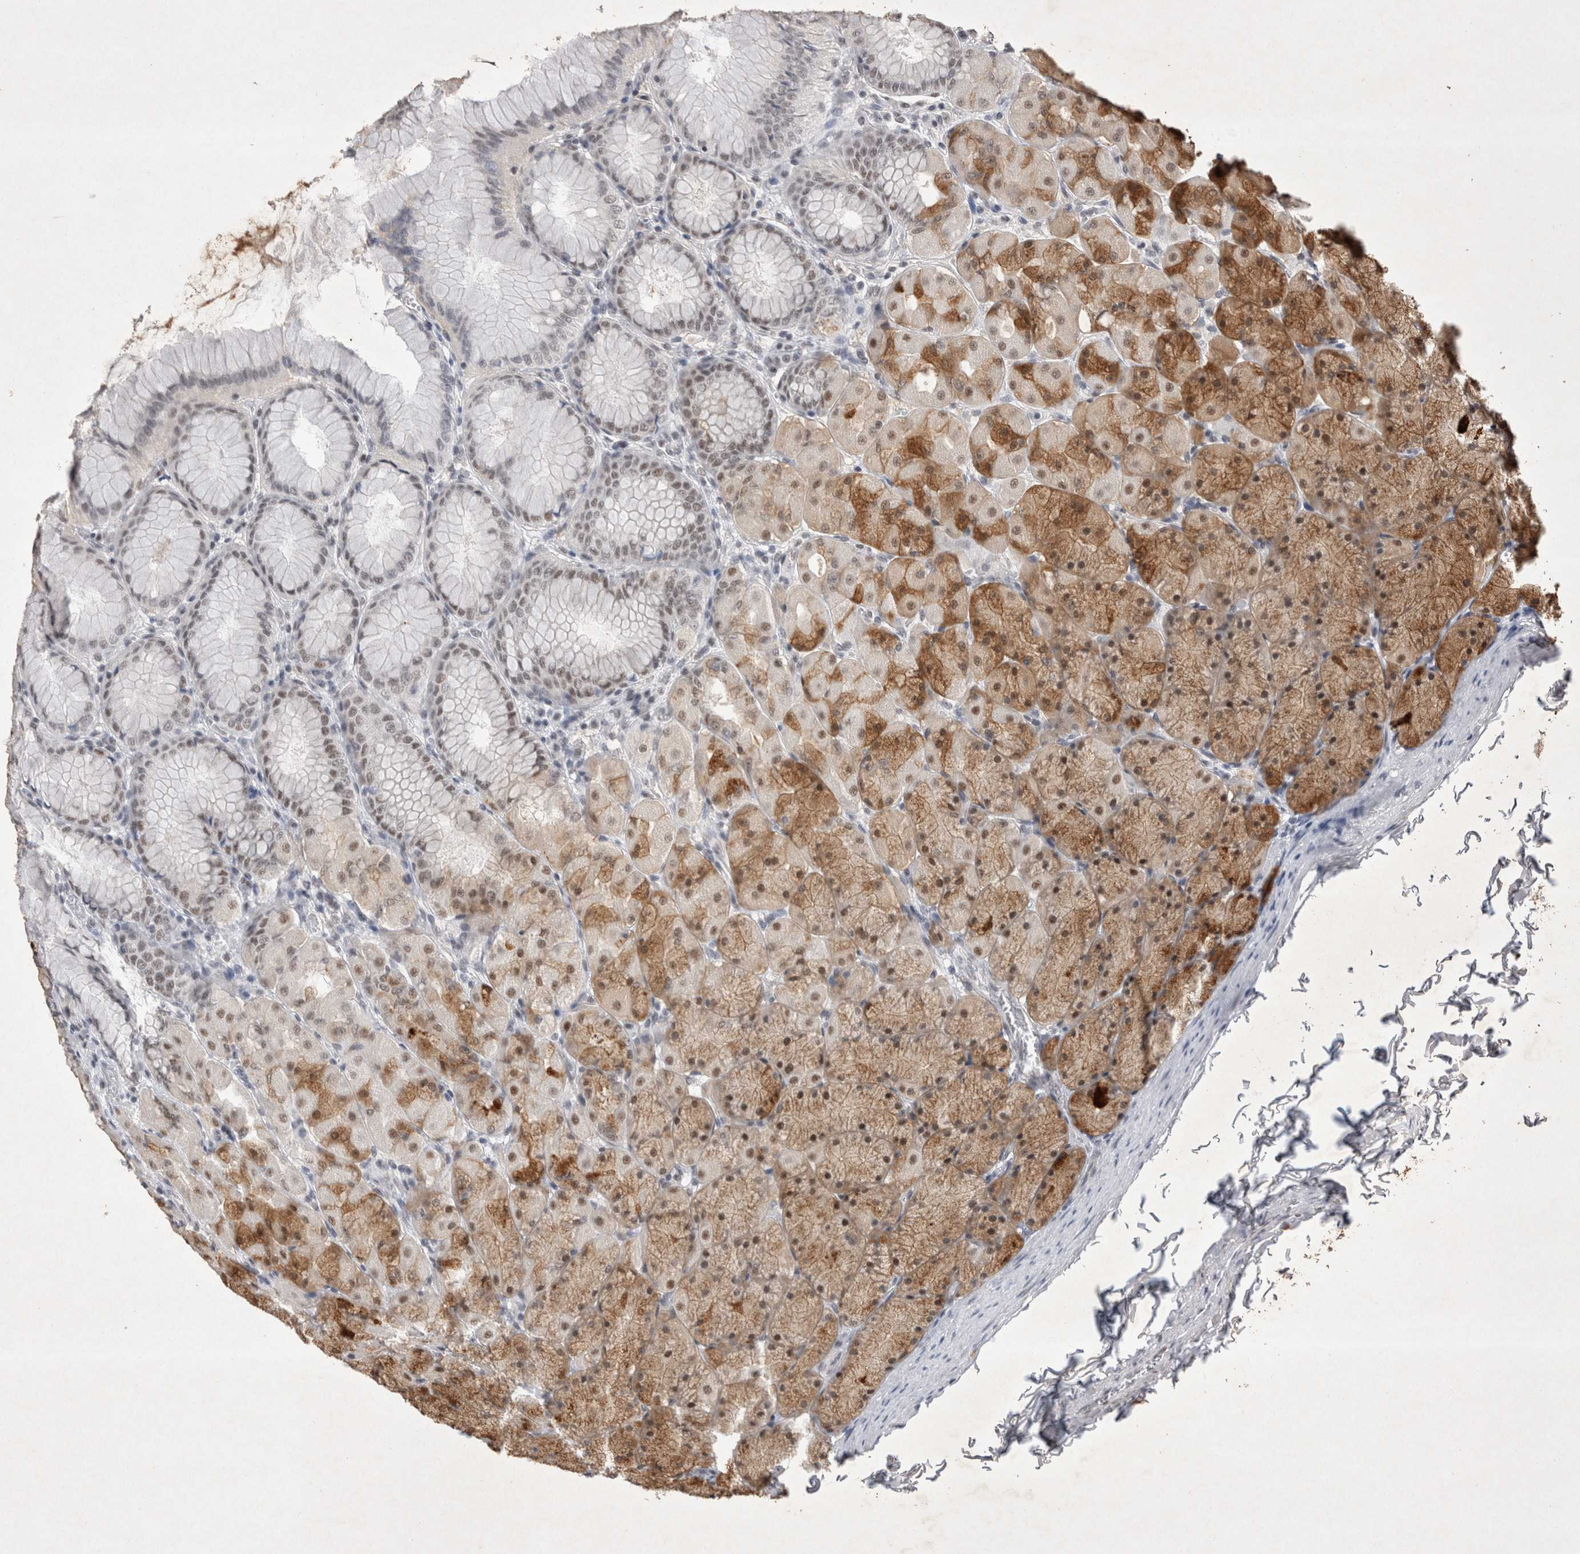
{"staining": {"intensity": "moderate", "quantity": ">75%", "location": "cytoplasmic/membranous,nuclear"}, "tissue": "stomach", "cell_type": "Glandular cells", "image_type": "normal", "snomed": [{"axis": "morphology", "description": "Normal tissue, NOS"}, {"axis": "topography", "description": "Stomach, upper"}], "caption": "Protein positivity by IHC reveals moderate cytoplasmic/membranous,nuclear positivity in approximately >75% of glandular cells in normal stomach.", "gene": "RBM6", "patient": {"sex": "female", "age": 56}}